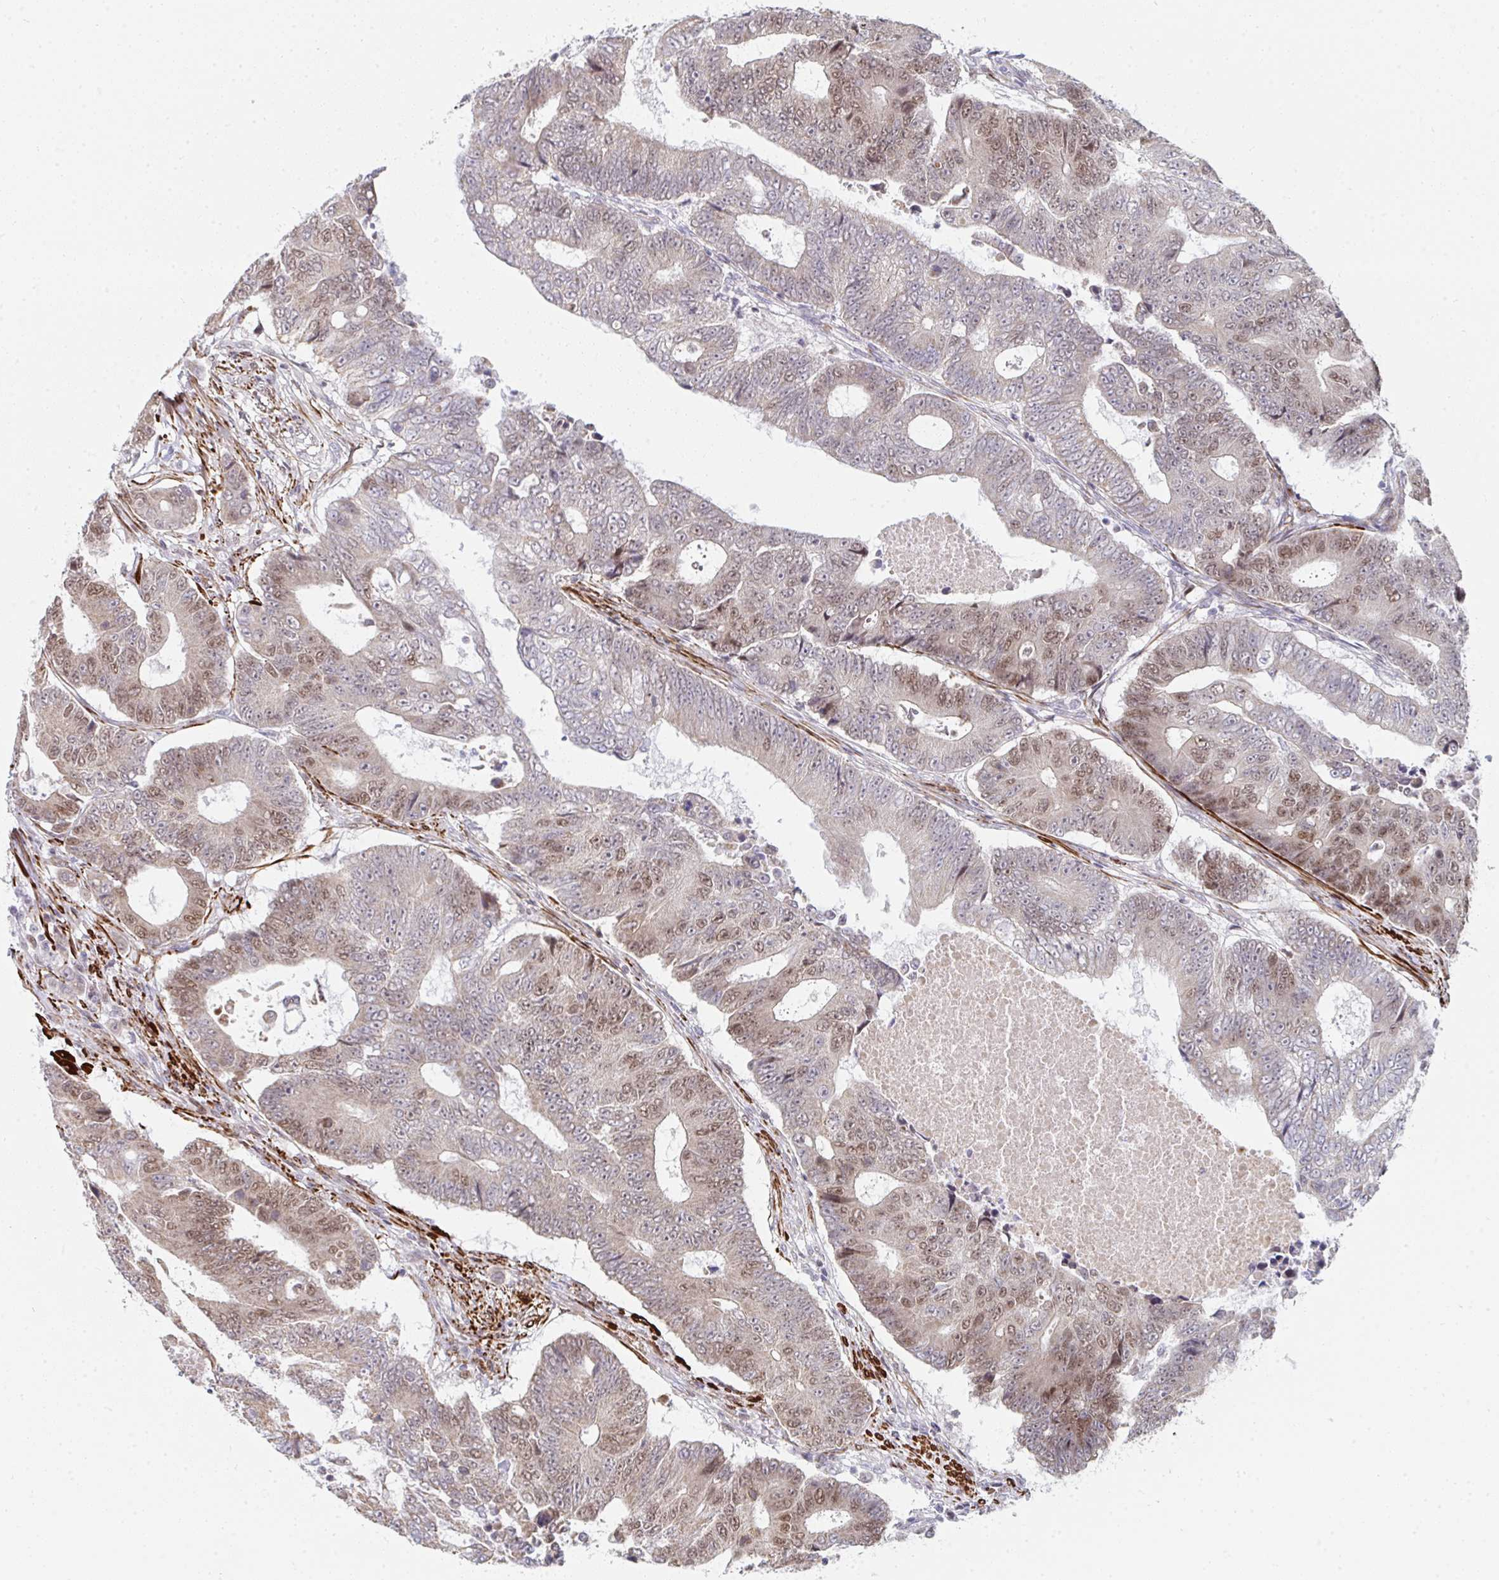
{"staining": {"intensity": "moderate", "quantity": "25%-75%", "location": "nuclear"}, "tissue": "colorectal cancer", "cell_type": "Tumor cells", "image_type": "cancer", "snomed": [{"axis": "morphology", "description": "Adenocarcinoma, NOS"}, {"axis": "topography", "description": "Colon"}], "caption": "There is medium levels of moderate nuclear positivity in tumor cells of colorectal adenocarcinoma, as demonstrated by immunohistochemical staining (brown color).", "gene": "GINS2", "patient": {"sex": "female", "age": 48}}